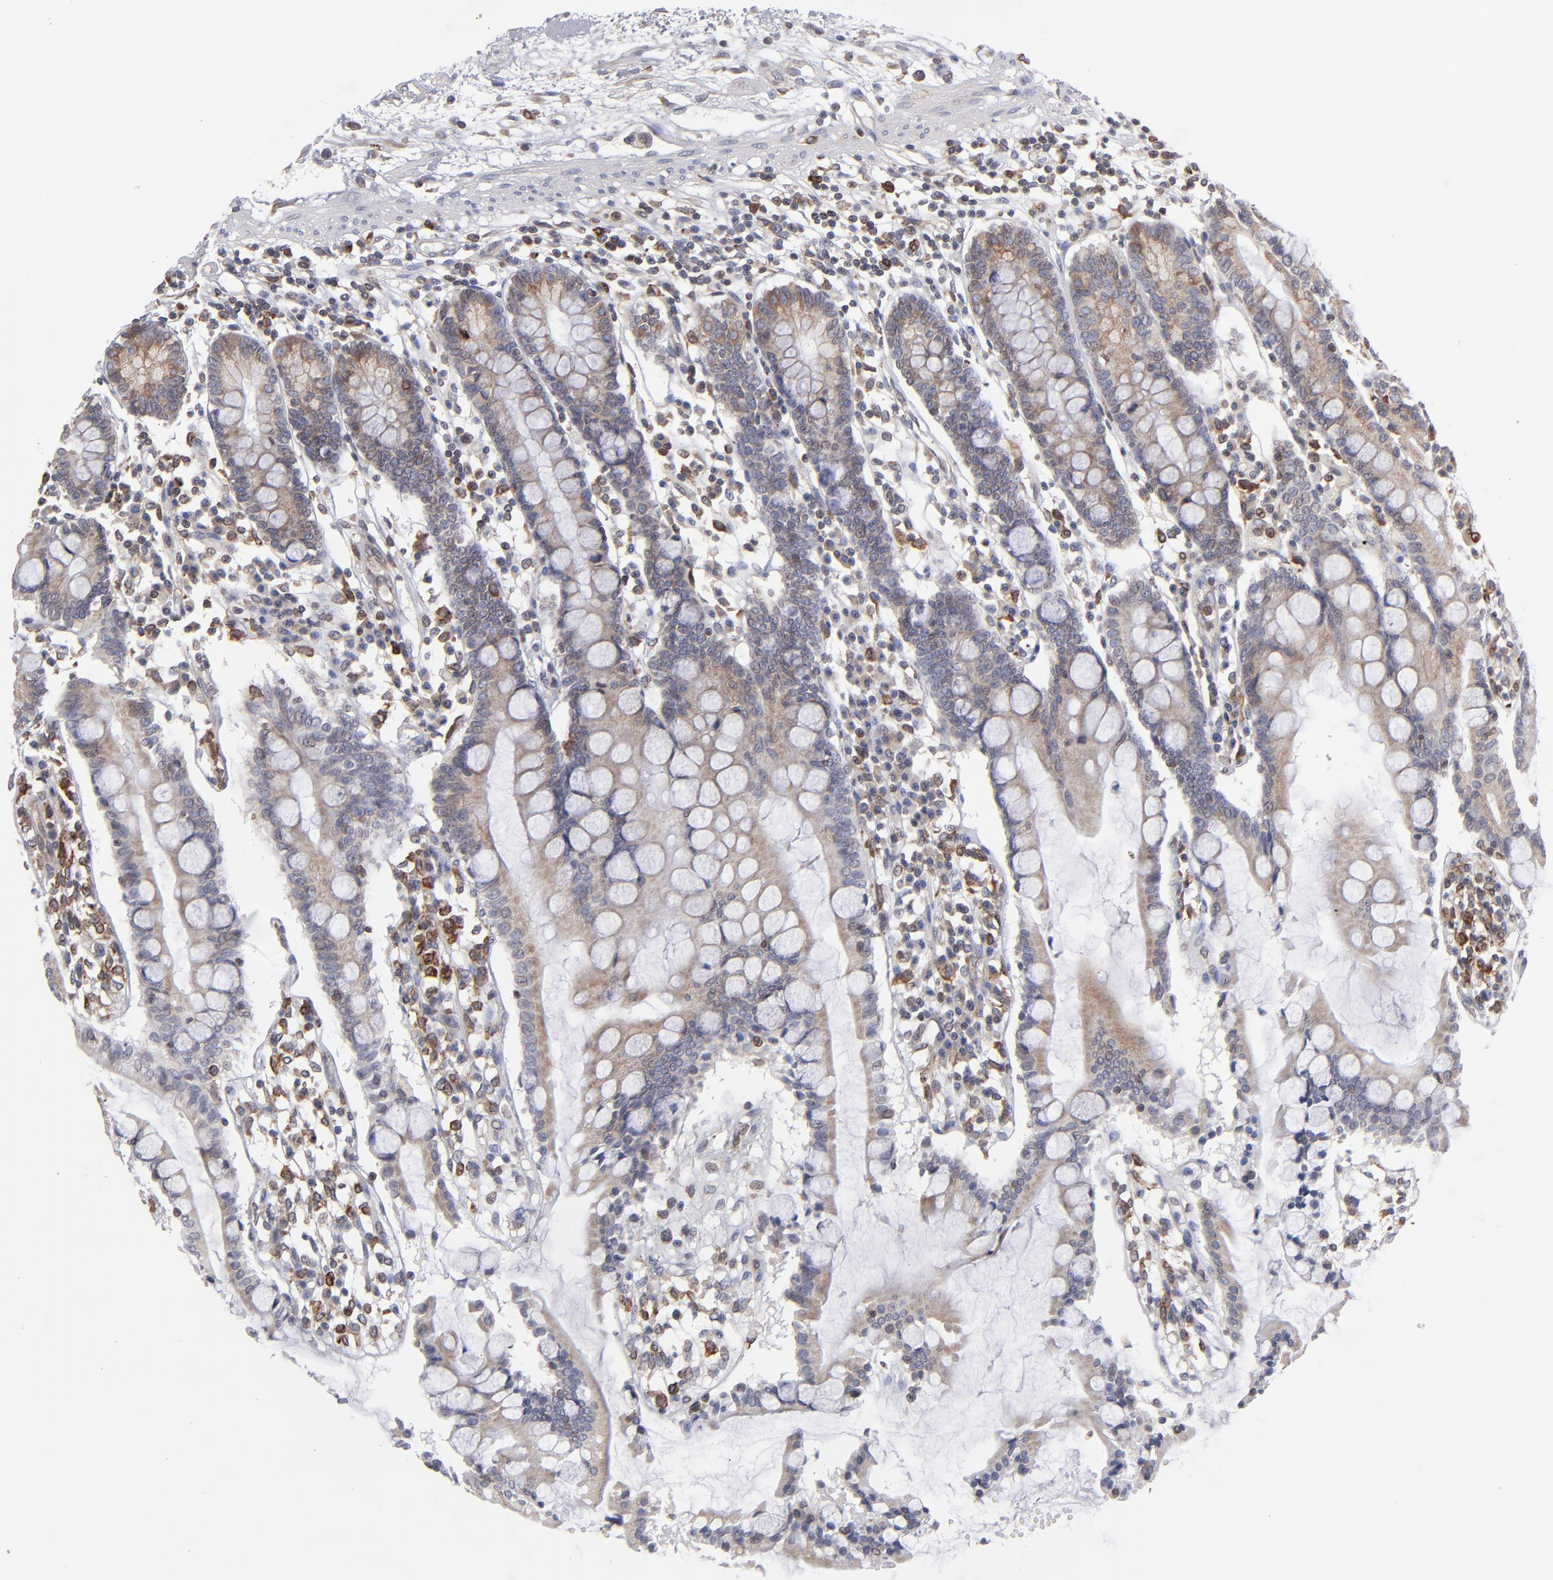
{"staining": {"intensity": "moderate", "quantity": ">75%", "location": "cytoplasmic/membranous"}, "tissue": "small intestine", "cell_type": "Glandular cells", "image_type": "normal", "snomed": [{"axis": "morphology", "description": "Normal tissue, NOS"}, {"axis": "topography", "description": "Small intestine"}], "caption": "DAB (3,3'-diaminobenzidine) immunohistochemical staining of normal human small intestine demonstrates moderate cytoplasmic/membranous protein expression in about >75% of glandular cells. (DAB IHC, brown staining for protein, blue staining for nuclei).", "gene": "TMX1", "patient": {"sex": "female", "age": 51}}